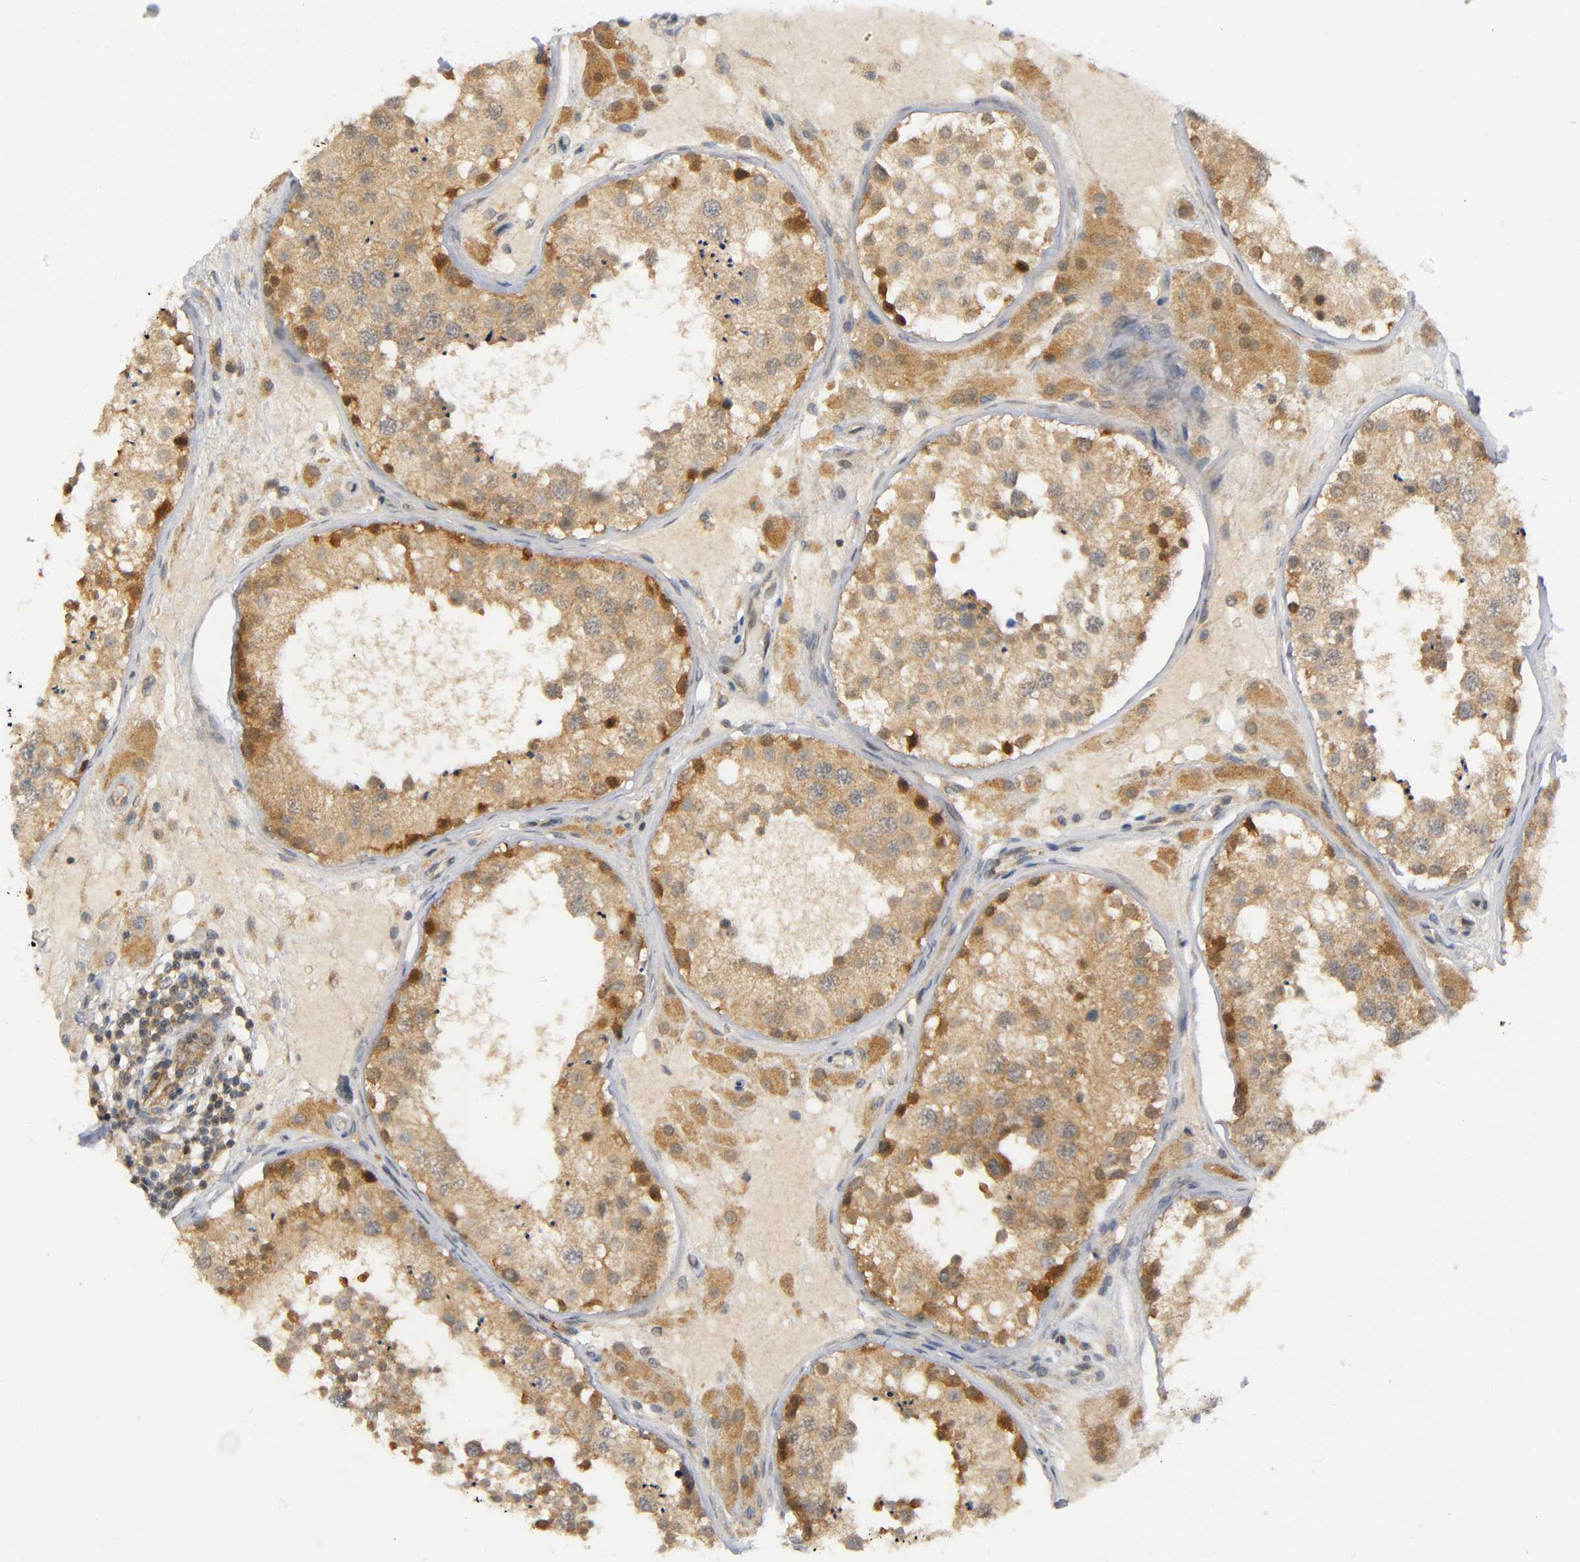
{"staining": {"intensity": "moderate", "quantity": ">75%", "location": "cytoplasmic/membranous"}, "tissue": "testis", "cell_type": "Cells in seminiferous ducts", "image_type": "normal", "snomed": [{"axis": "morphology", "description": "Normal tissue, NOS"}, {"axis": "topography", "description": "Testis"}], "caption": "This micrograph displays unremarkable testis stained with immunohistochemistry (IHC) to label a protein in brown. The cytoplasmic/membranous of cells in seminiferous ducts show moderate positivity for the protein. Nuclei are counter-stained blue.", "gene": "MAPK8", "patient": {"sex": "male", "age": 26}}